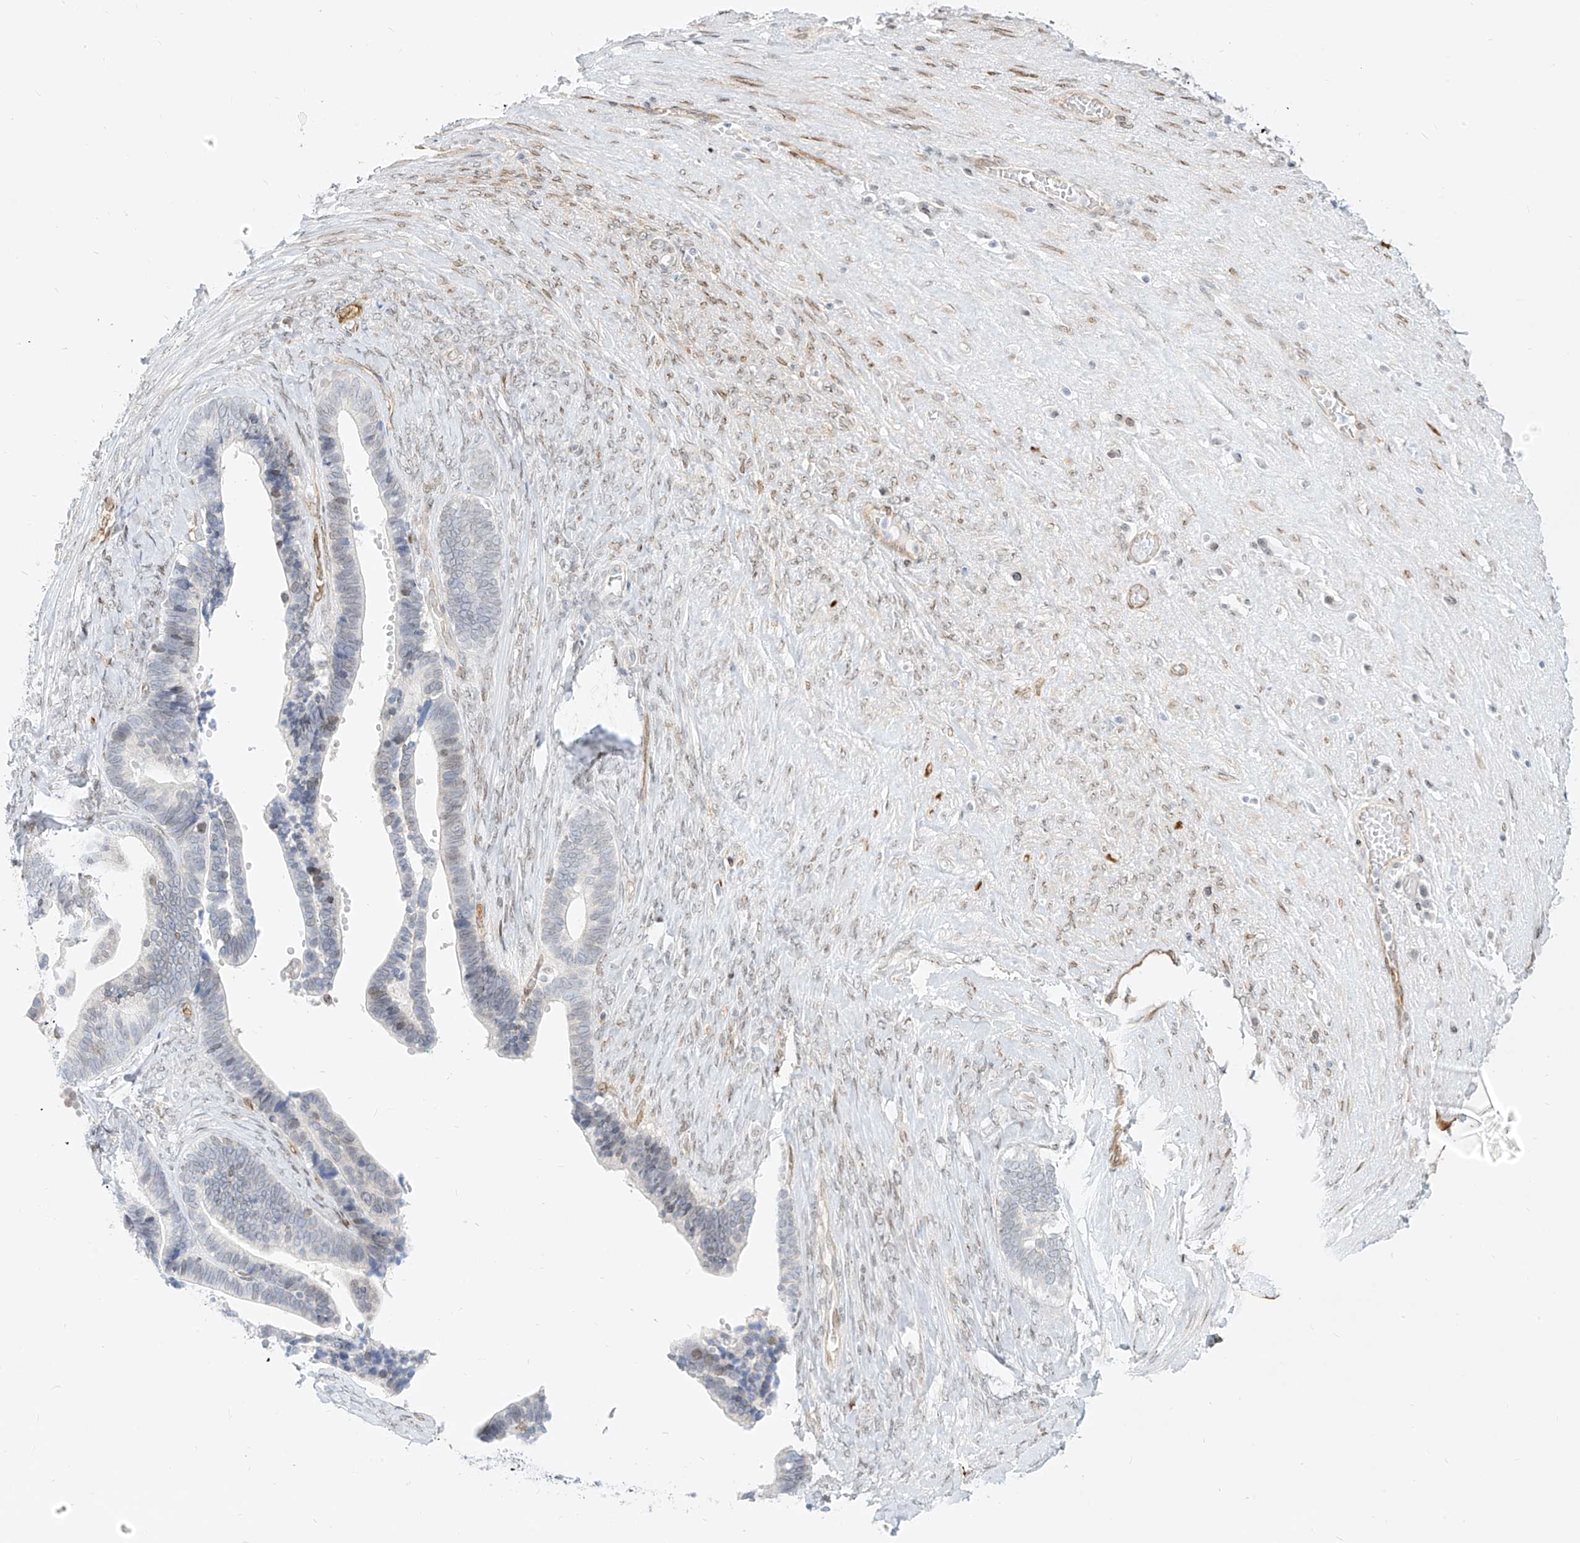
{"staining": {"intensity": "negative", "quantity": "none", "location": "none"}, "tissue": "ovarian cancer", "cell_type": "Tumor cells", "image_type": "cancer", "snomed": [{"axis": "morphology", "description": "Cystadenocarcinoma, serous, NOS"}, {"axis": "topography", "description": "Ovary"}], "caption": "IHC histopathology image of neoplastic tissue: human serous cystadenocarcinoma (ovarian) stained with DAB exhibits no significant protein expression in tumor cells.", "gene": "NHSL1", "patient": {"sex": "female", "age": 56}}